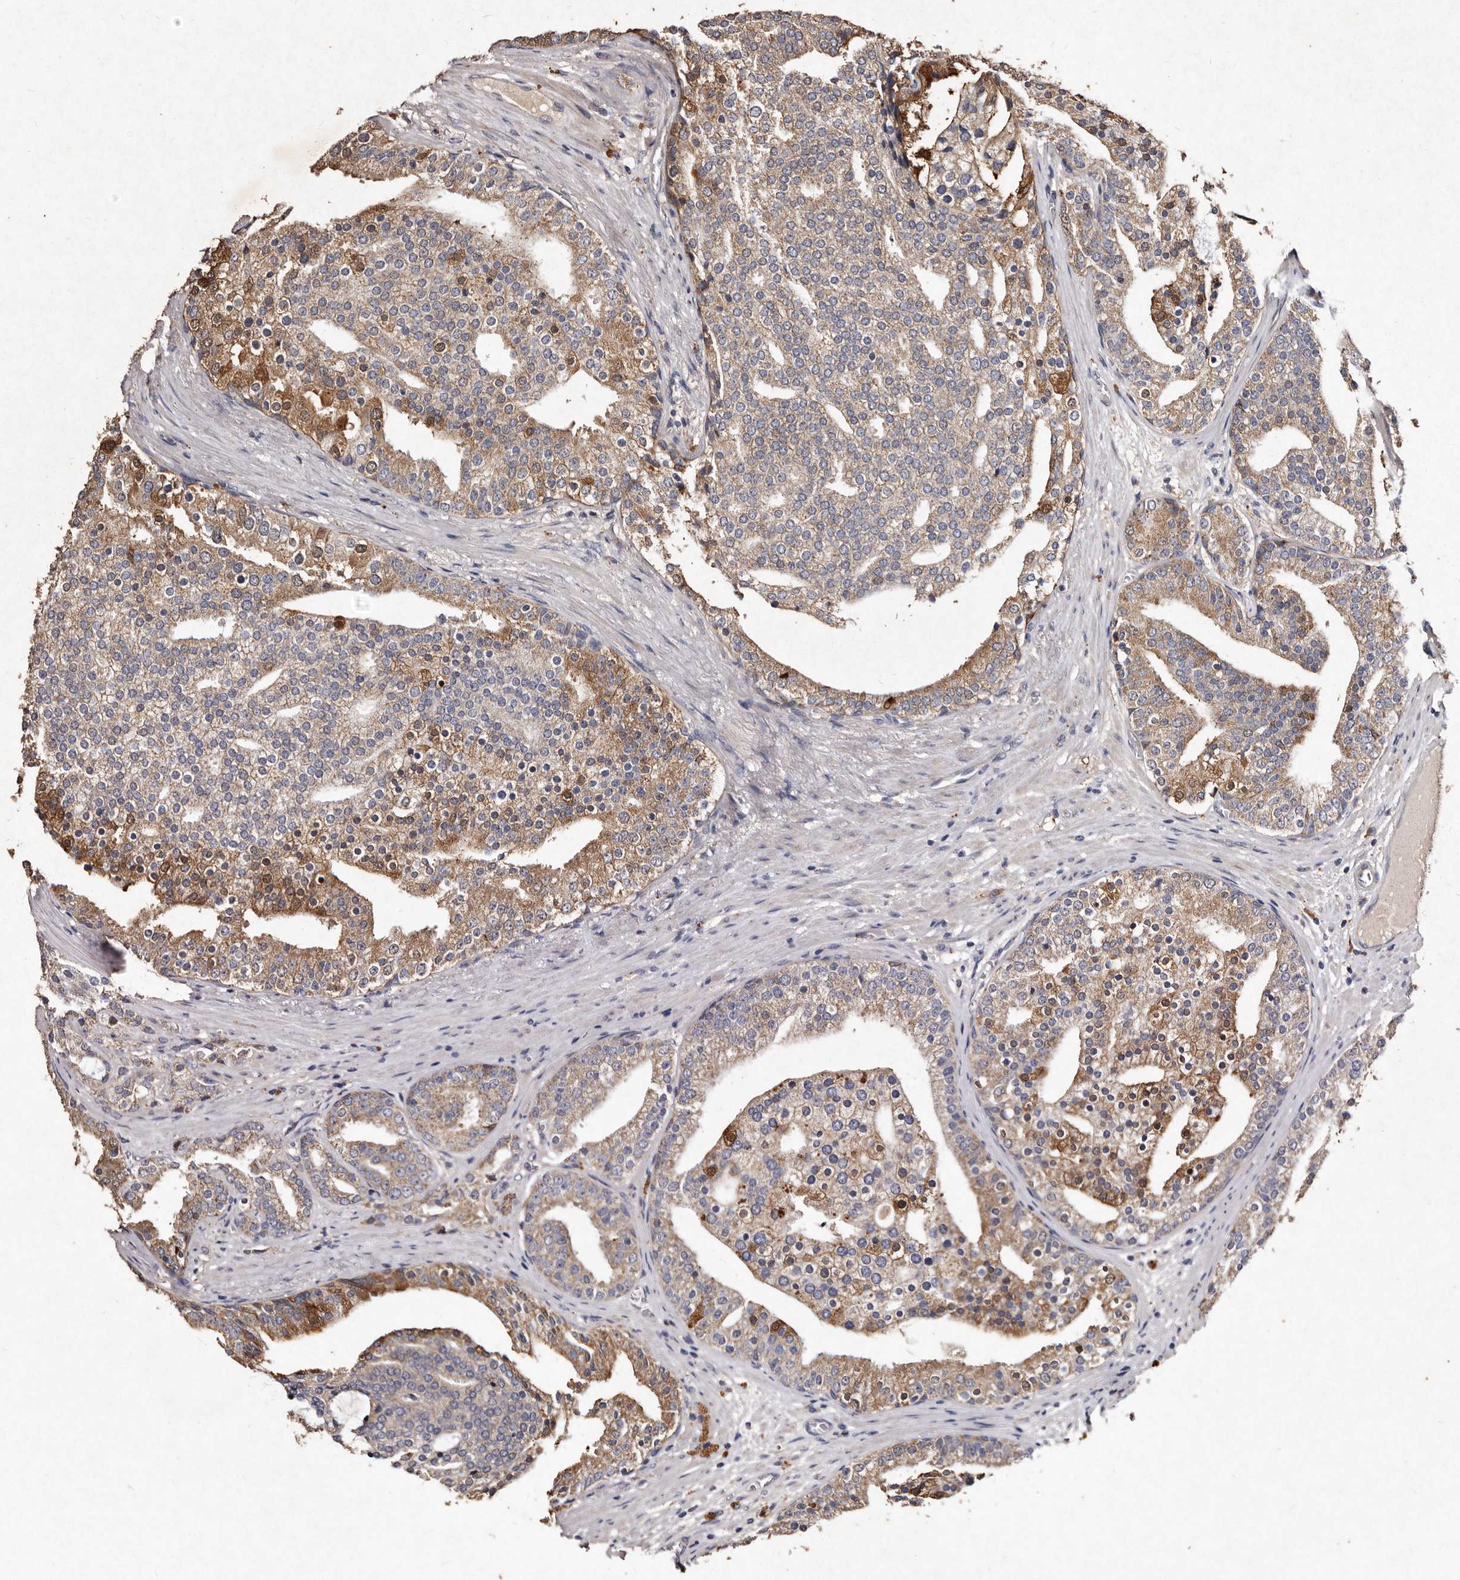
{"staining": {"intensity": "moderate", "quantity": "25%-75%", "location": "cytoplasmic/membranous"}, "tissue": "prostate cancer", "cell_type": "Tumor cells", "image_type": "cancer", "snomed": [{"axis": "morphology", "description": "Adenocarcinoma, Low grade"}, {"axis": "topography", "description": "Prostate"}], "caption": "Protein analysis of prostate adenocarcinoma (low-grade) tissue displays moderate cytoplasmic/membranous positivity in approximately 25%-75% of tumor cells.", "gene": "TFB1M", "patient": {"sex": "male", "age": 67}}